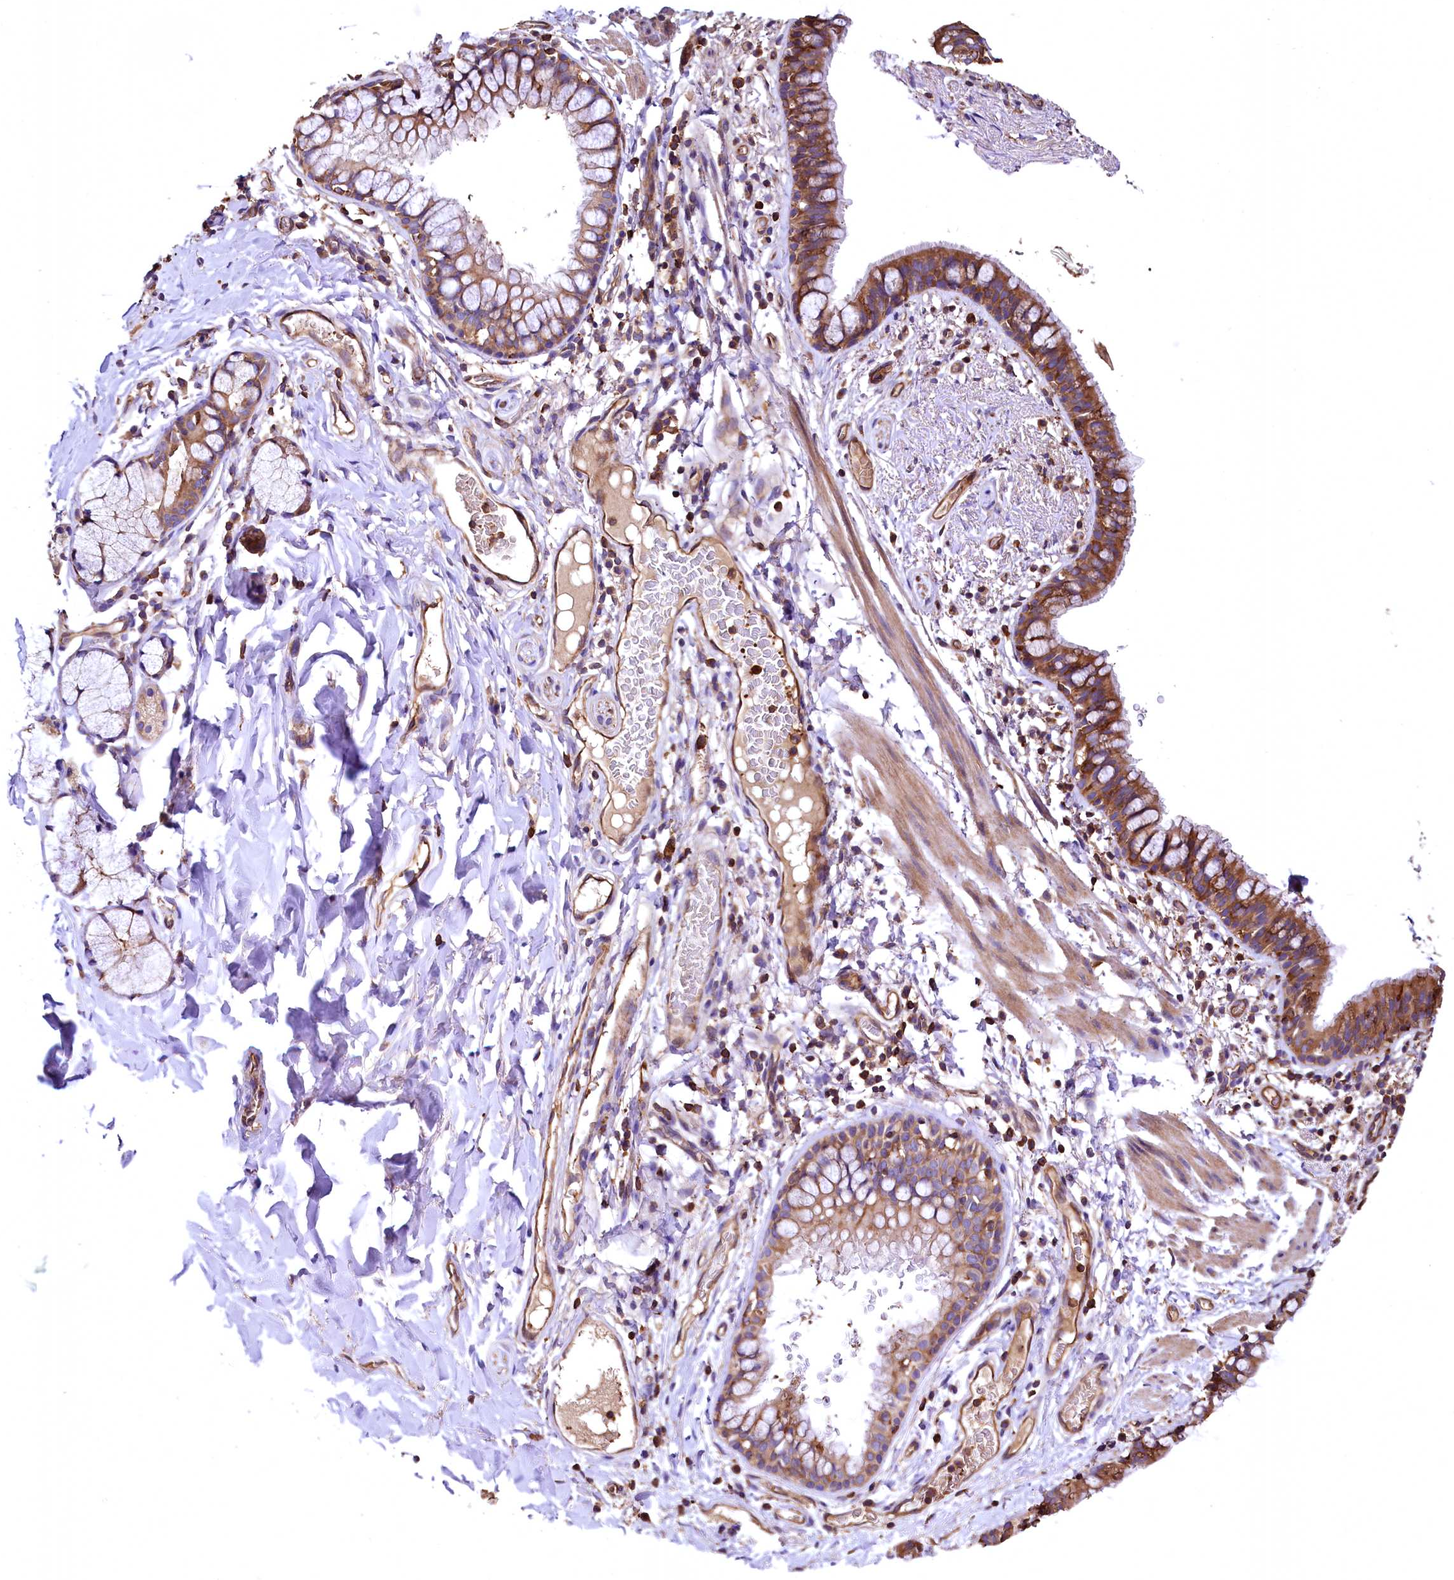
{"staining": {"intensity": "moderate", "quantity": ">75%", "location": "cytoplasmic/membranous"}, "tissue": "bronchus", "cell_type": "Respiratory epithelial cells", "image_type": "normal", "snomed": [{"axis": "morphology", "description": "Normal tissue, NOS"}, {"axis": "topography", "description": "Cartilage tissue"}, {"axis": "topography", "description": "Bronchus"}], "caption": "Moderate cytoplasmic/membranous protein staining is seen in approximately >75% of respiratory epithelial cells in bronchus.", "gene": "RARS2", "patient": {"sex": "female", "age": 36}}